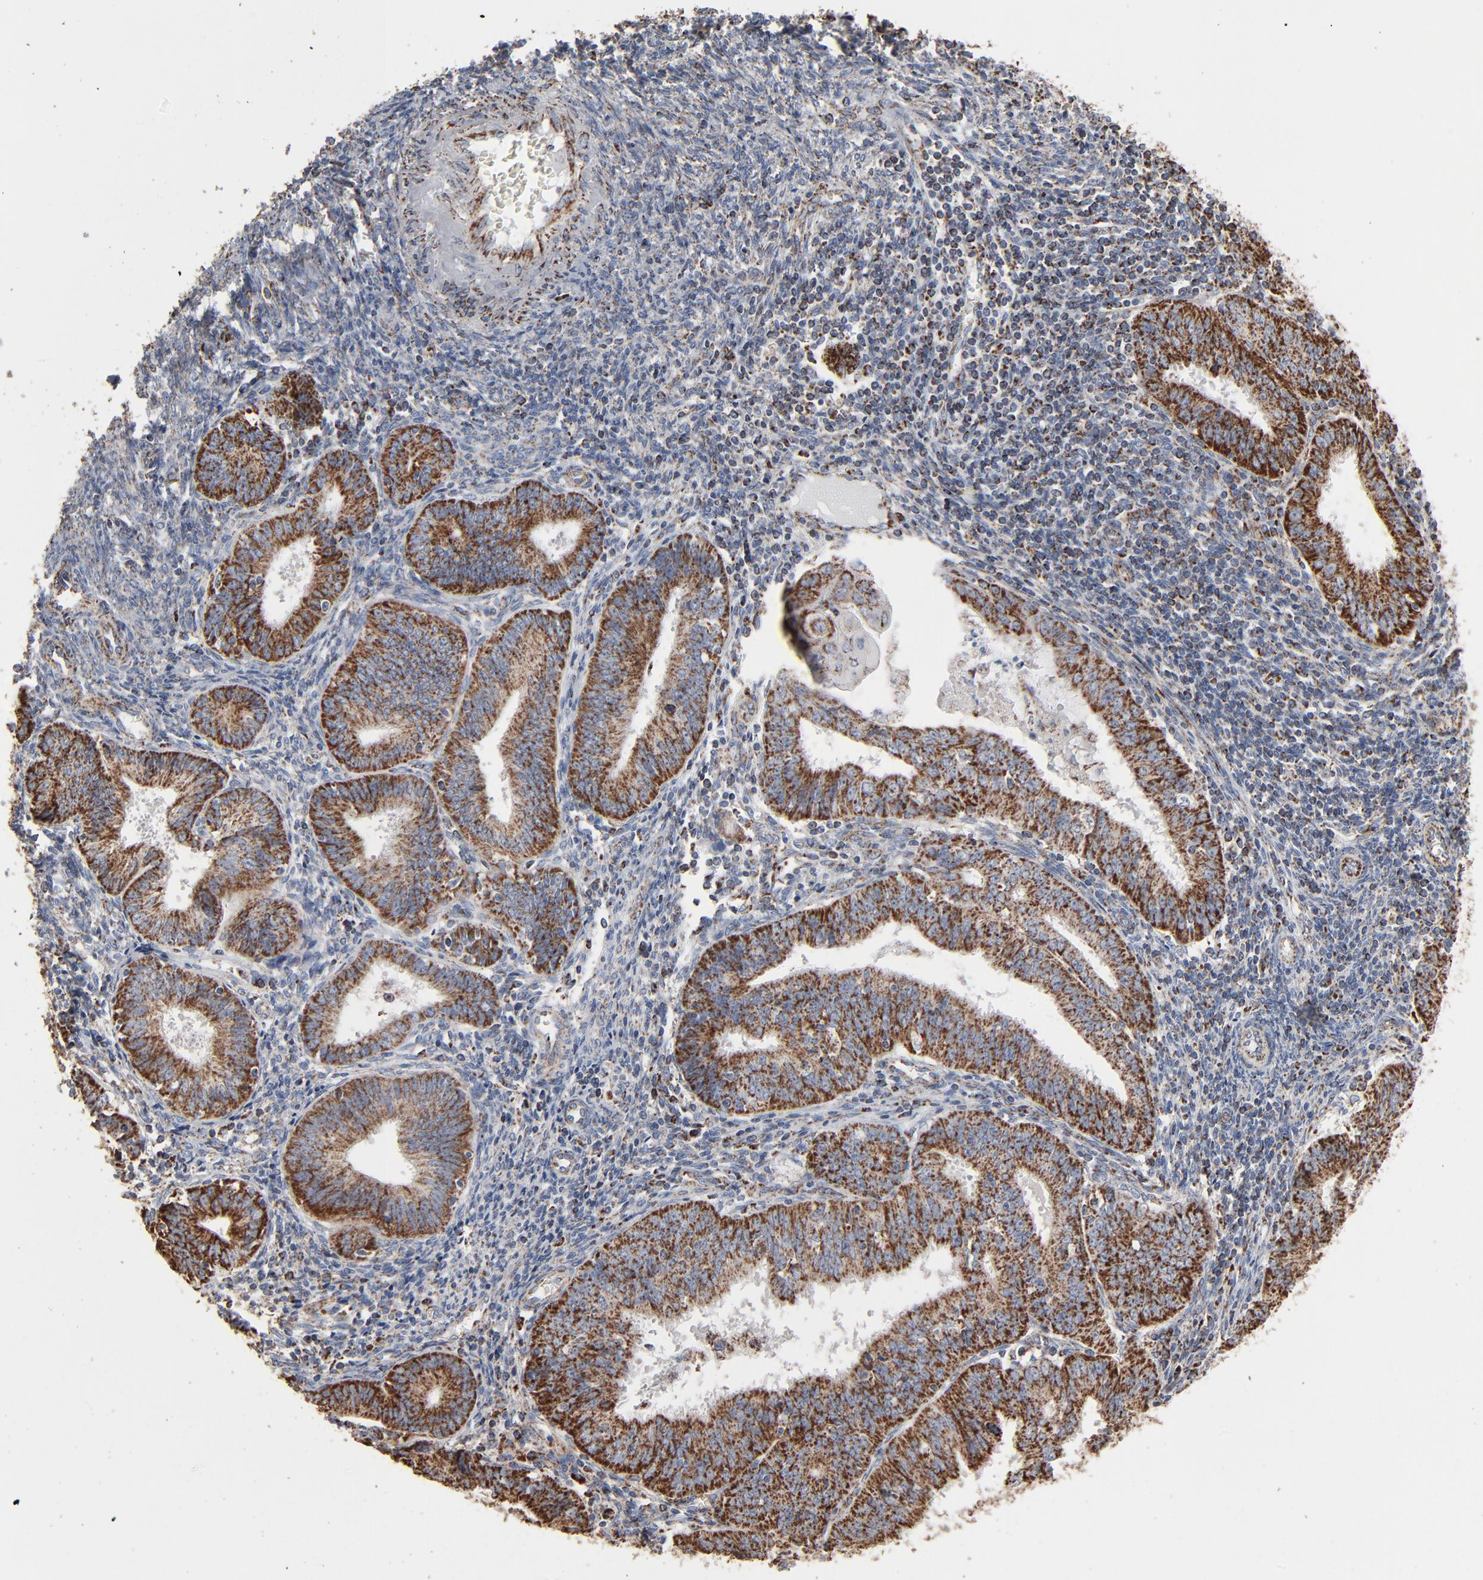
{"staining": {"intensity": "strong", "quantity": ">75%", "location": "cytoplasmic/membranous"}, "tissue": "endometrial cancer", "cell_type": "Tumor cells", "image_type": "cancer", "snomed": [{"axis": "morphology", "description": "Adenocarcinoma, NOS"}, {"axis": "topography", "description": "Endometrium"}], "caption": "This is an image of immunohistochemistry (IHC) staining of endometrial cancer (adenocarcinoma), which shows strong expression in the cytoplasmic/membranous of tumor cells.", "gene": "UQCRC1", "patient": {"sex": "female", "age": 42}}